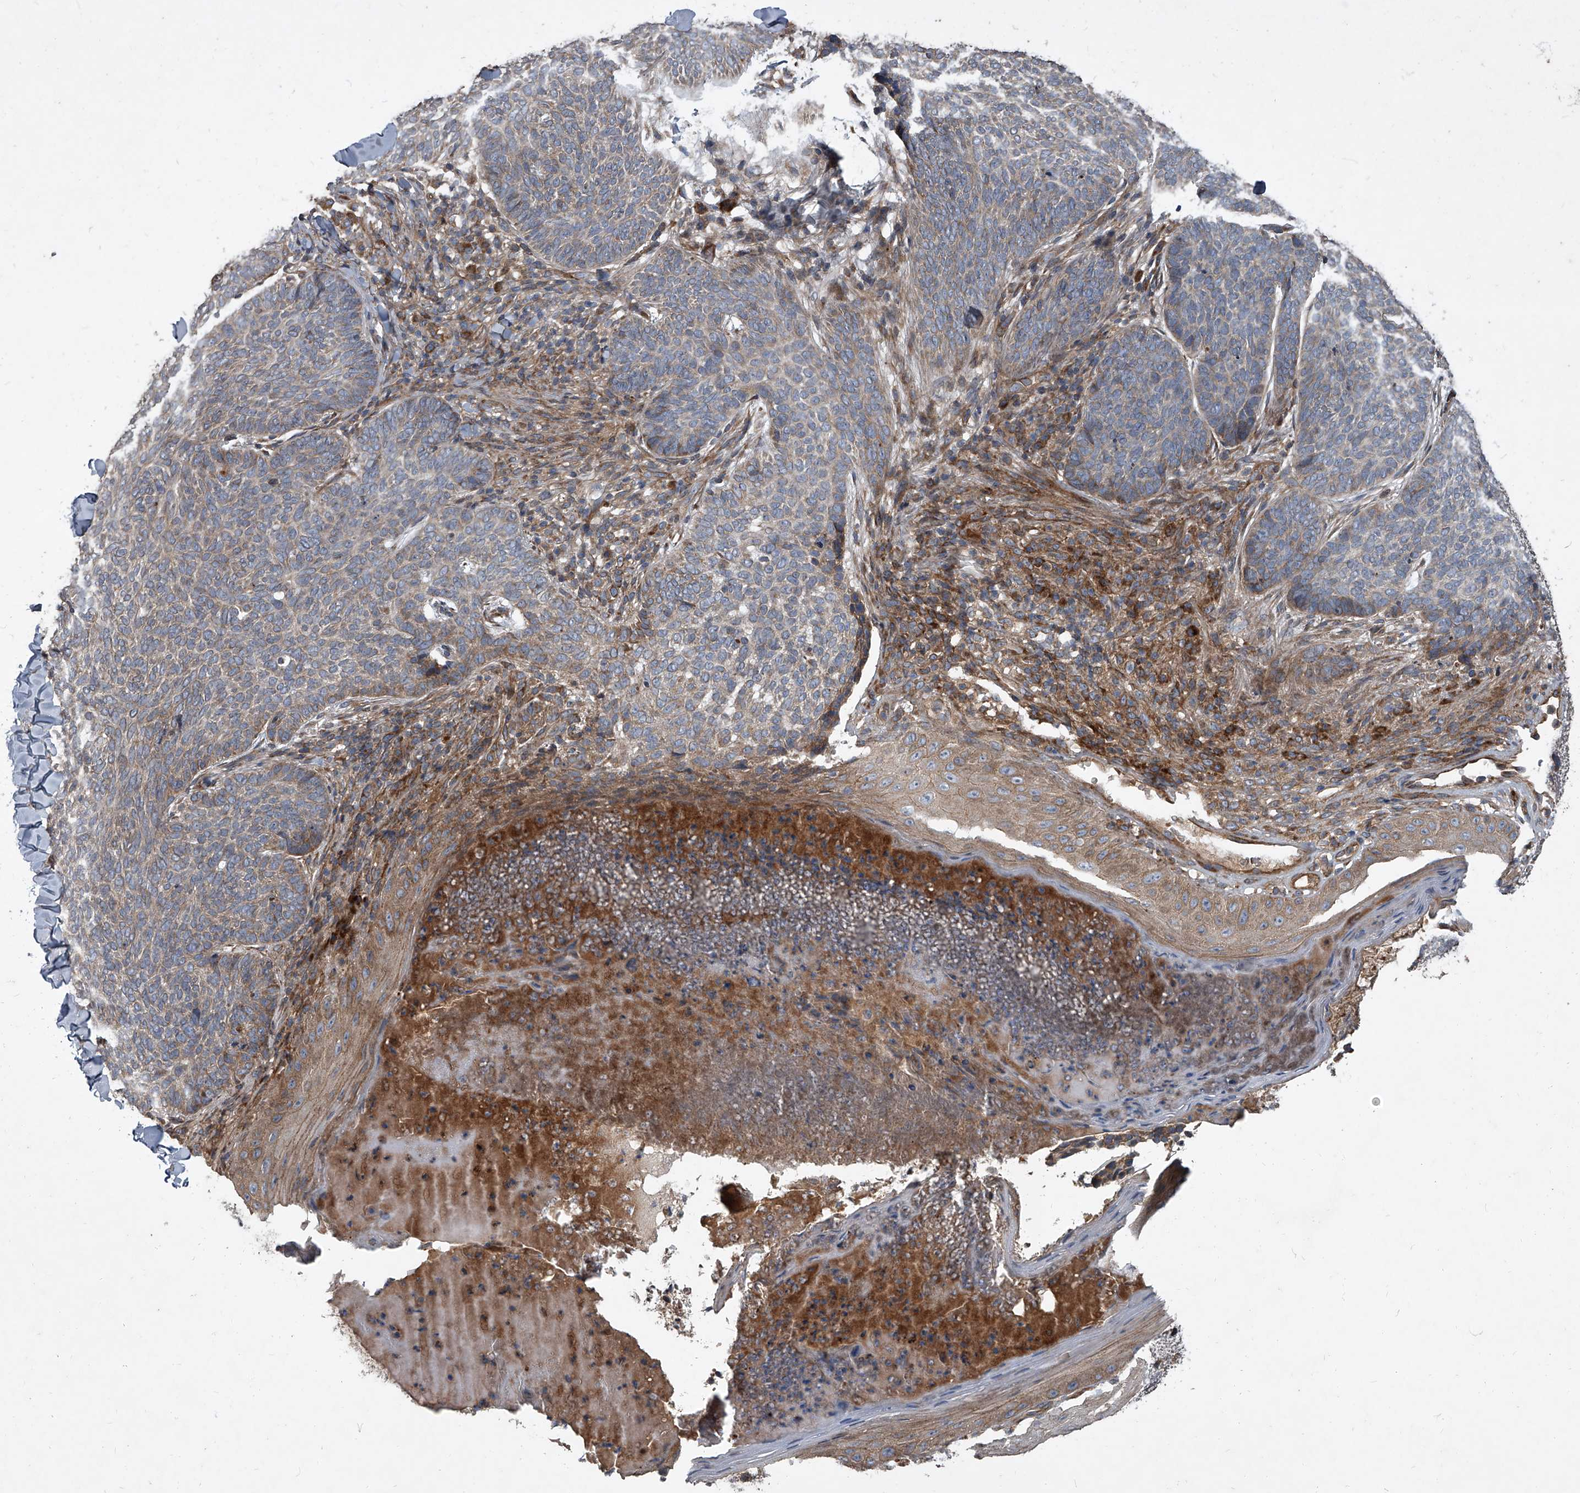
{"staining": {"intensity": "weak", "quantity": "25%-75%", "location": "cytoplasmic/membranous"}, "tissue": "skin cancer", "cell_type": "Tumor cells", "image_type": "cancer", "snomed": [{"axis": "morphology", "description": "Normal tissue, NOS"}, {"axis": "morphology", "description": "Basal cell carcinoma"}, {"axis": "topography", "description": "Skin"}], "caption": "The histopathology image demonstrates staining of skin cancer, revealing weak cytoplasmic/membranous protein expression (brown color) within tumor cells.", "gene": "EVA1C", "patient": {"sex": "male", "age": 50}}